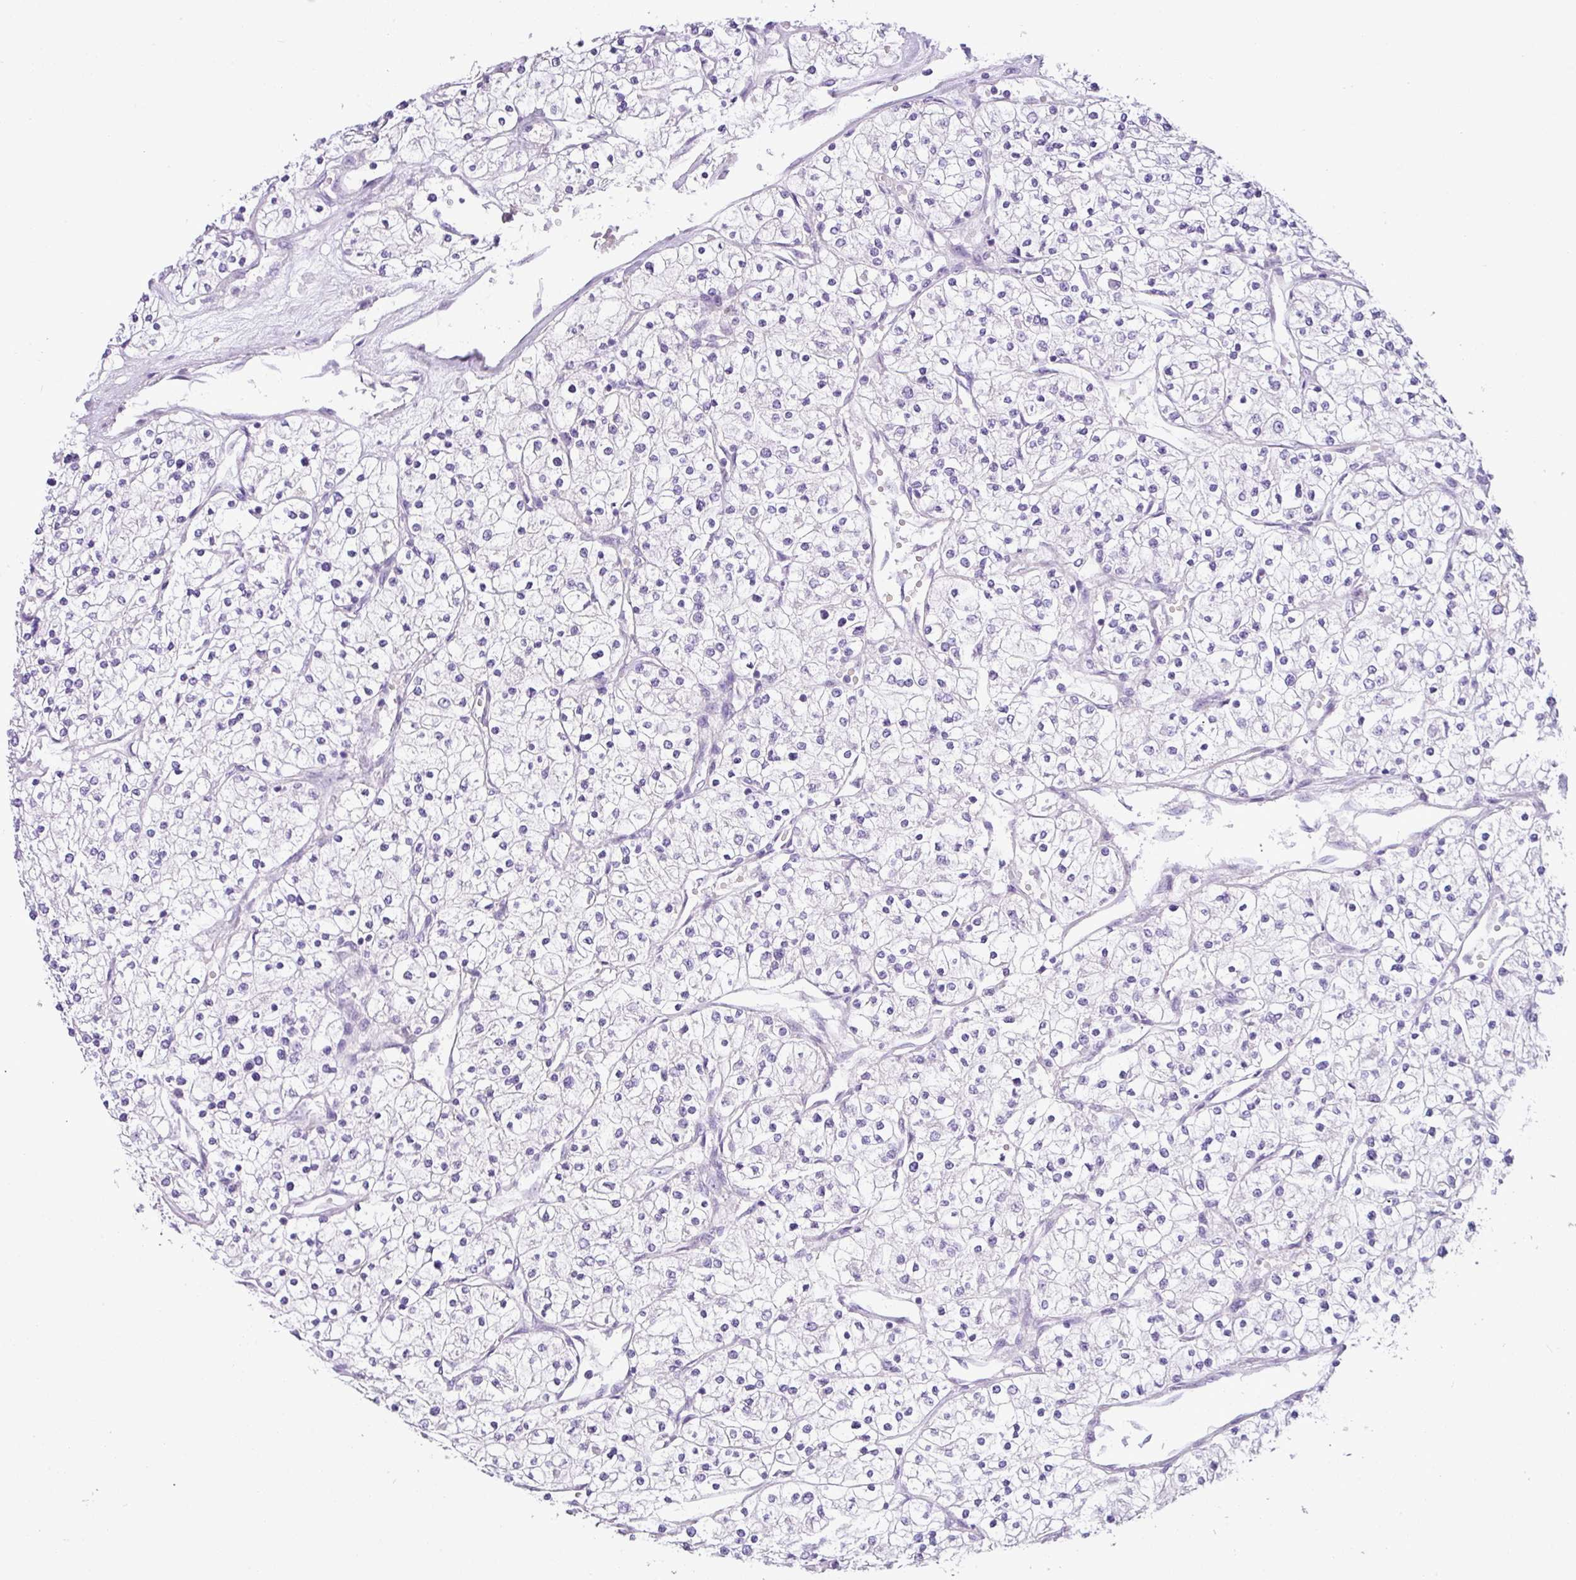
{"staining": {"intensity": "negative", "quantity": "none", "location": "none"}, "tissue": "renal cancer", "cell_type": "Tumor cells", "image_type": "cancer", "snomed": [{"axis": "morphology", "description": "Adenocarcinoma, NOS"}, {"axis": "topography", "description": "Kidney"}], "caption": "Immunohistochemistry (IHC) of adenocarcinoma (renal) reveals no expression in tumor cells.", "gene": "HMCN2", "patient": {"sex": "male", "age": 80}}